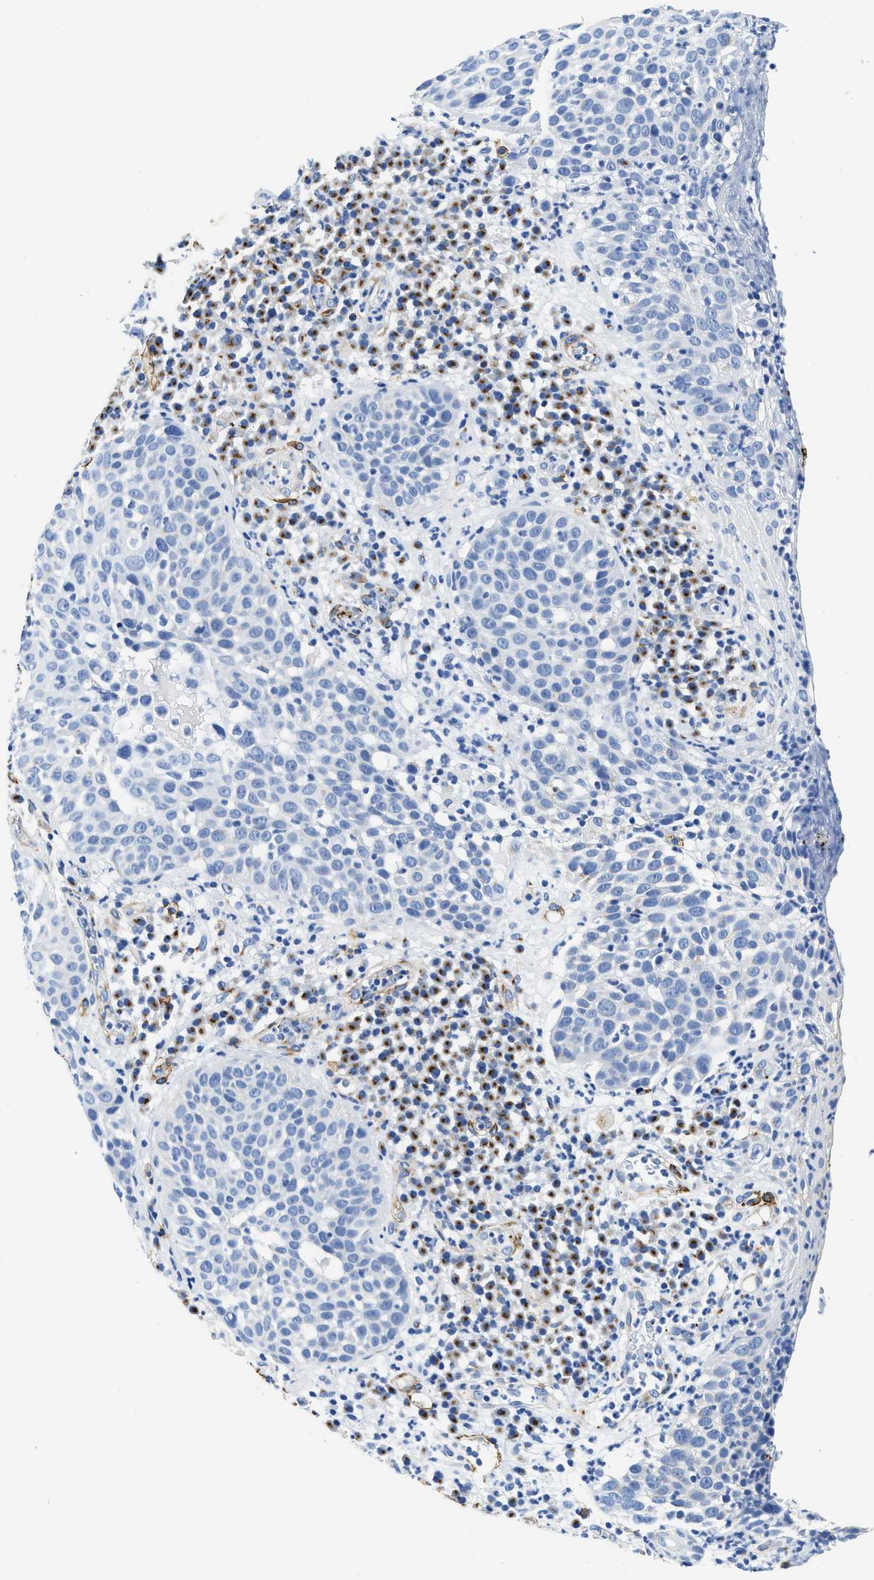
{"staining": {"intensity": "negative", "quantity": "none", "location": "none"}, "tissue": "skin cancer", "cell_type": "Tumor cells", "image_type": "cancer", "snomed": [{"axis": "morphology", "description": "Squamous cell carcinoma in situ, NOS"}, {"axis": "morphology", "description": "Squamous cell carcinoma, NOS"}, {"axis": "topography", "description": "Skin"}], "caption": "DAB (3,3'-diaminobenzidine) immunohistochemical staining of skin cancer (squamous cell carcinoma in situ) demonstrates no significant staining in tumor cells.", "gene": "TVP23B", "patient": {"sex": "male", "age": 93}}